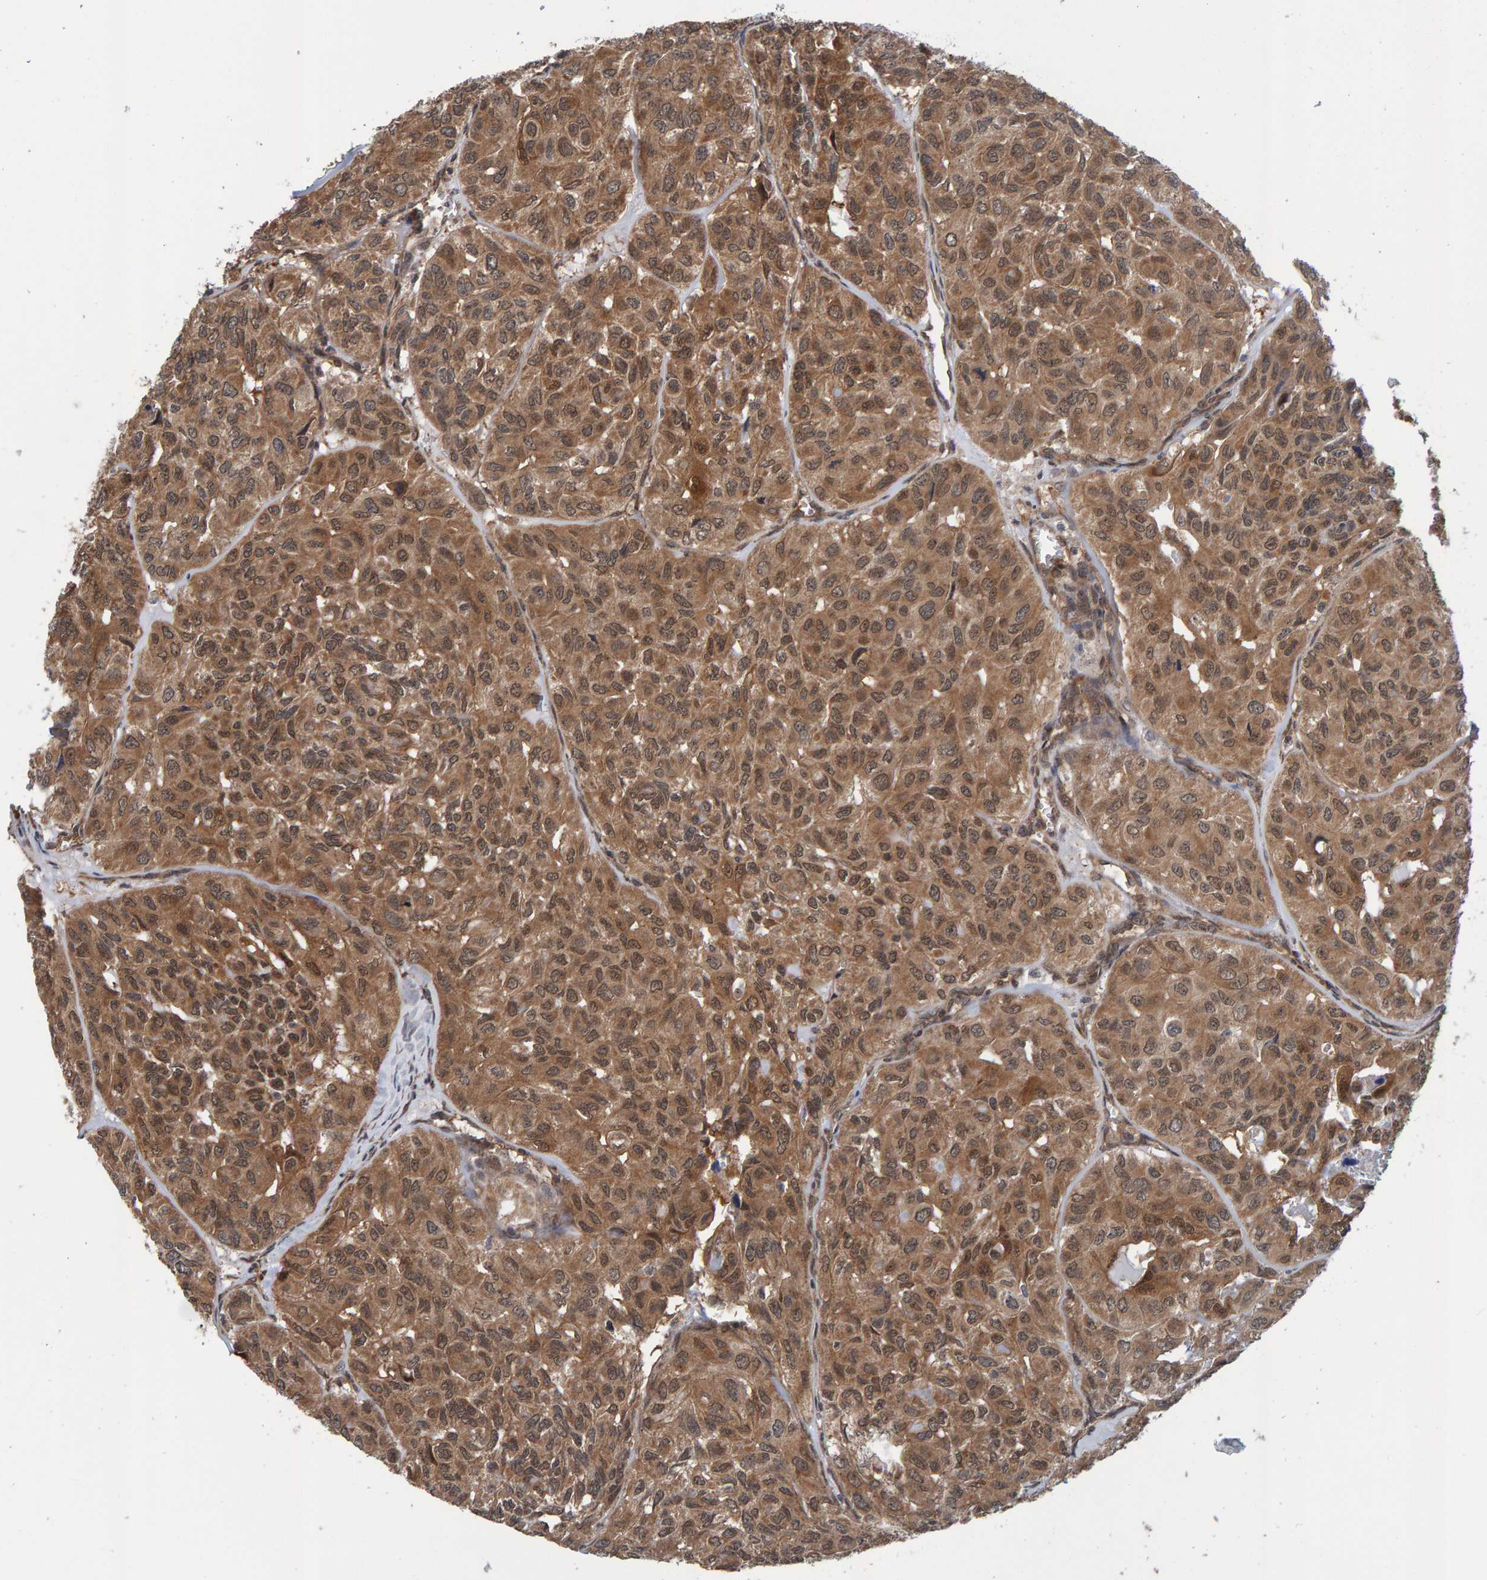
{"staining": {"intensity": "moderate", "quantity": ">75%", "location": "cytoplasmic/membranous"}, "tissue": "head and neck cancer", "cell_type": "Tumor cells", "image_type": "cancer", "snomed": [{"axis": "morphology", "description": "Adenocarcinoma, NOS"}, {"axis": "topography", "description": "Salivary gland, NOS"}, {"axis": "topography", "description": "Head-Neck"}], "caption": "Tumor cells reveal medium levels of moderate cytoplasmic/membranous positivity in about >75% of cells in human head and neck cancer (adenocarcinoma).", "gene": "SCRN2", "patient": {"sex": "female", "age": 76}}